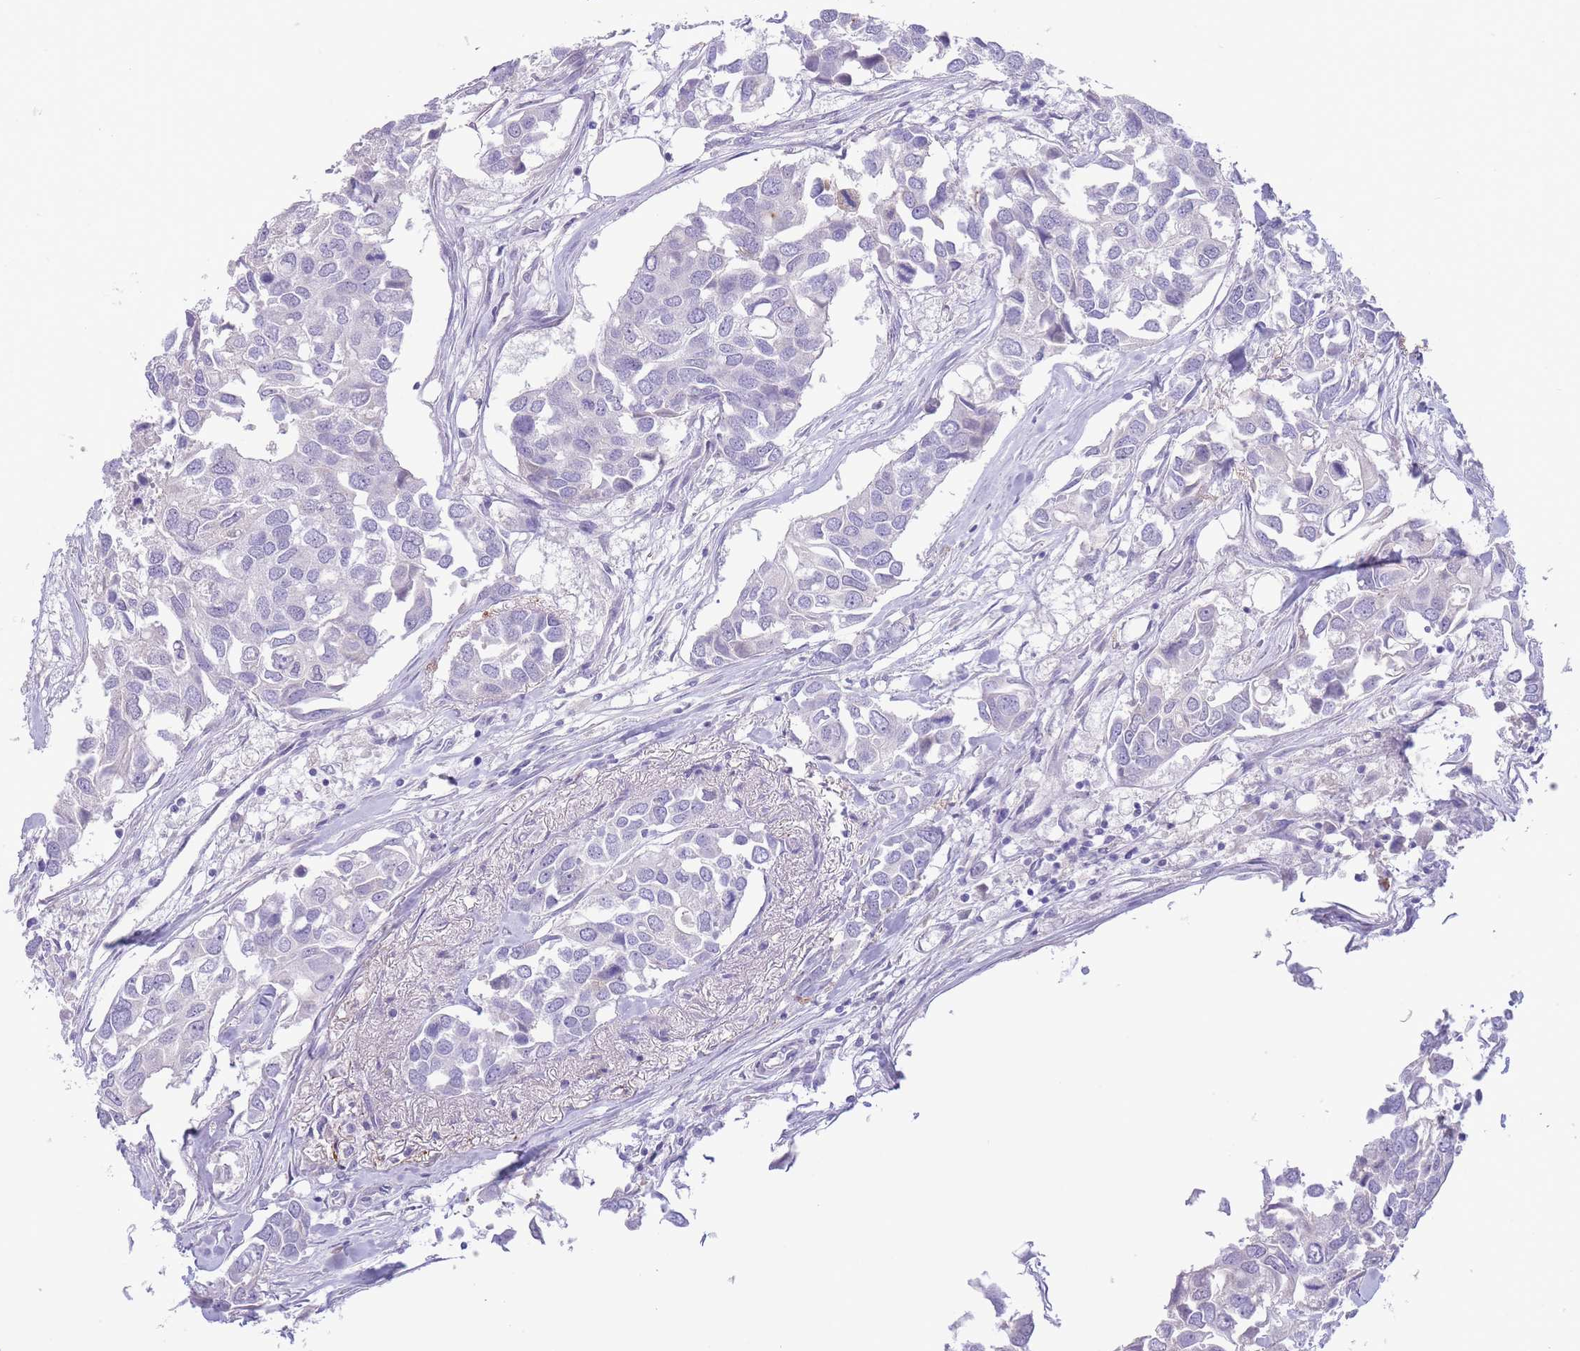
{"staining": {"intensity": "negative", "quantity": "none", "location": "none"}, "tissue": "breast cancer", "cell_type": "Tumor cells", "image_type": "cancer", "snomed": [{"axis": "morphology", "description": "Duct carcinoma"}, {"axis": "topography", "description": "Breast"}], "caption": "A histopathology image of breast invasive ductal carcinoma stained for a protein exhibits no brown staining in tumor cells. The staining was performed using DAB (3,3'-diaminobenzidine) to visualize the protein expression in brown, while the nuclei were stained in blue with hematoxylin (Magnification: 20x).", "gene": "ASAP3", "patient": {"sex": "female", "age": 83}}